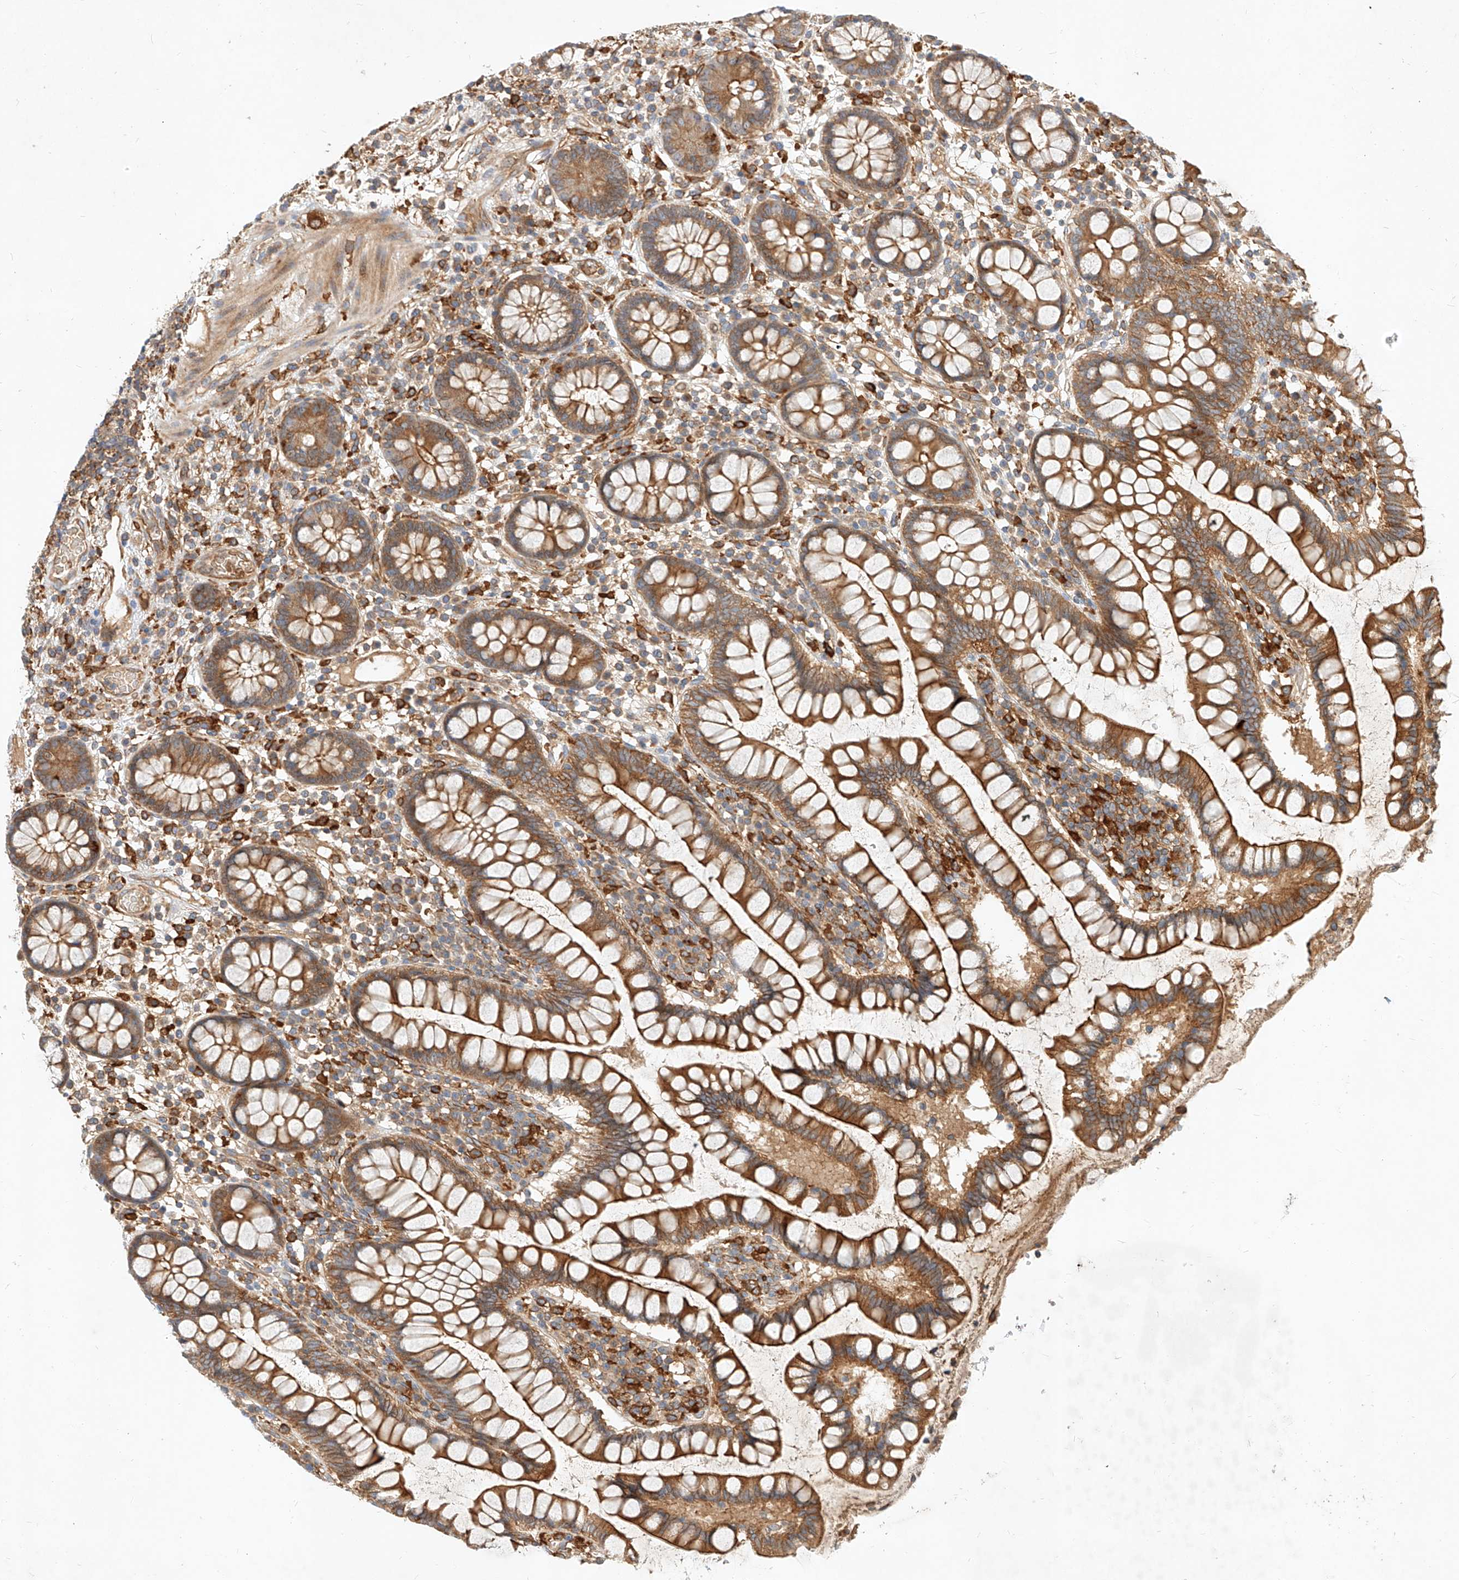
{"staining": {"intensity": "weak", "quantity": "25%-75%", "location": "cytoplasmic/membranous"}, "tissue": "colon", "cell_type": "Endothelial cells", "image_type": "normal", "snomed": [{"axis": "morphology", "description": "Normal tissue, NOS"}, {"axis": "topography", "description": "Colon"}], "caption": "Immunohistochemistry (IHC) image of normal colon stained for a protein (brown), which exhibits low levels of weak cytoplasmic/membranous staining in approximately 25%-75% of endothelial cells.", "gene": "NFAM1", "patient": {"sex": "female", "age": 79}}